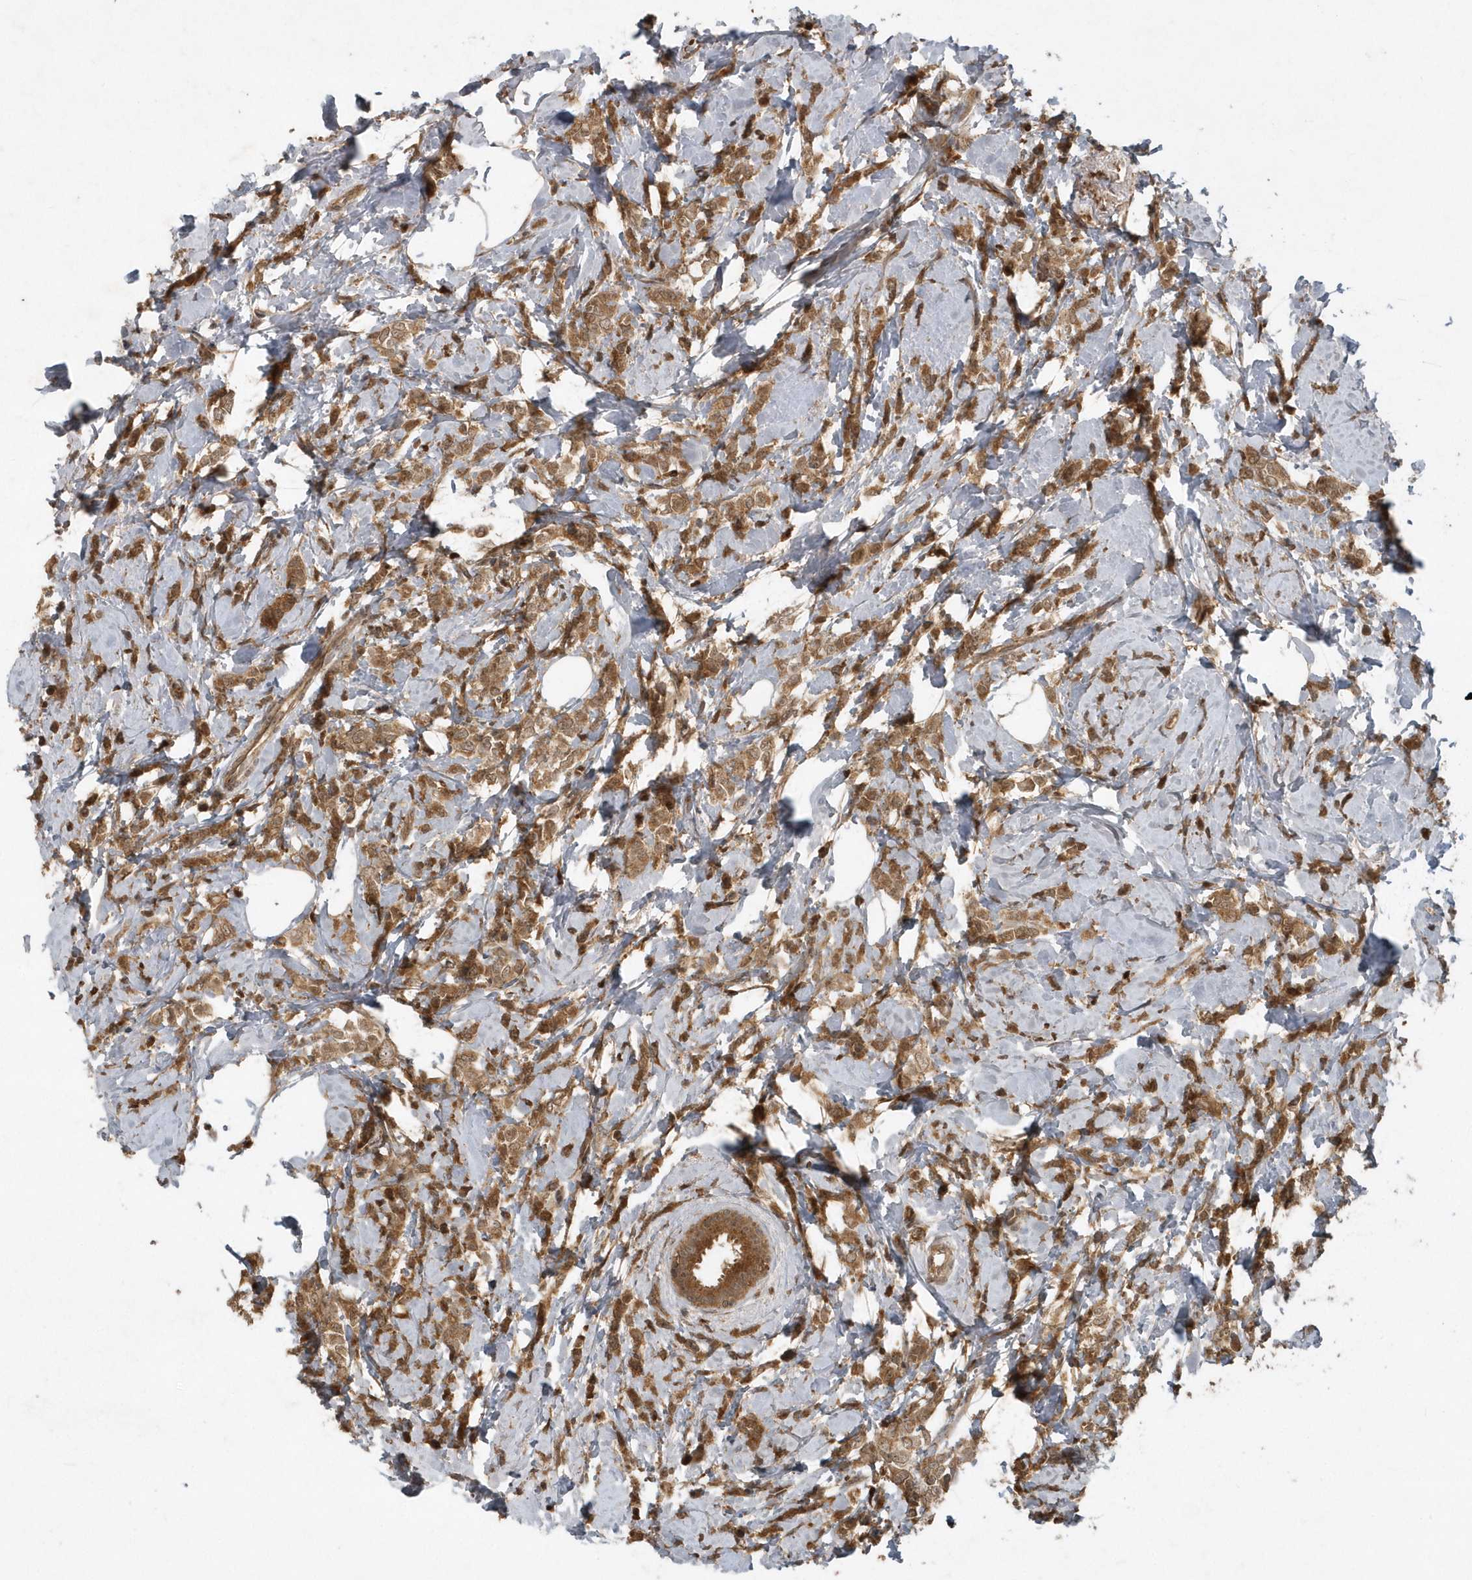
{"staining": {"intensity": "moderate", "quantity": ">75%", "location": "cytoplasmic/membranous"}, "tissue": "breast cancer", "cell_type": "Tumor cells", "image_type": "cancer", "snomed": [{"axis": "morphology", "description": "Lobular carcinoma"}, {"axis": "topography", "description": "Breast"}], "caption": "Tumor cells reveal moderate cytoplasmic/membranous positivity in about >75% of cells in breast lobular carcinoma.", "gene": "LACC1", "patient": {"sex": "female", "age": 47}}